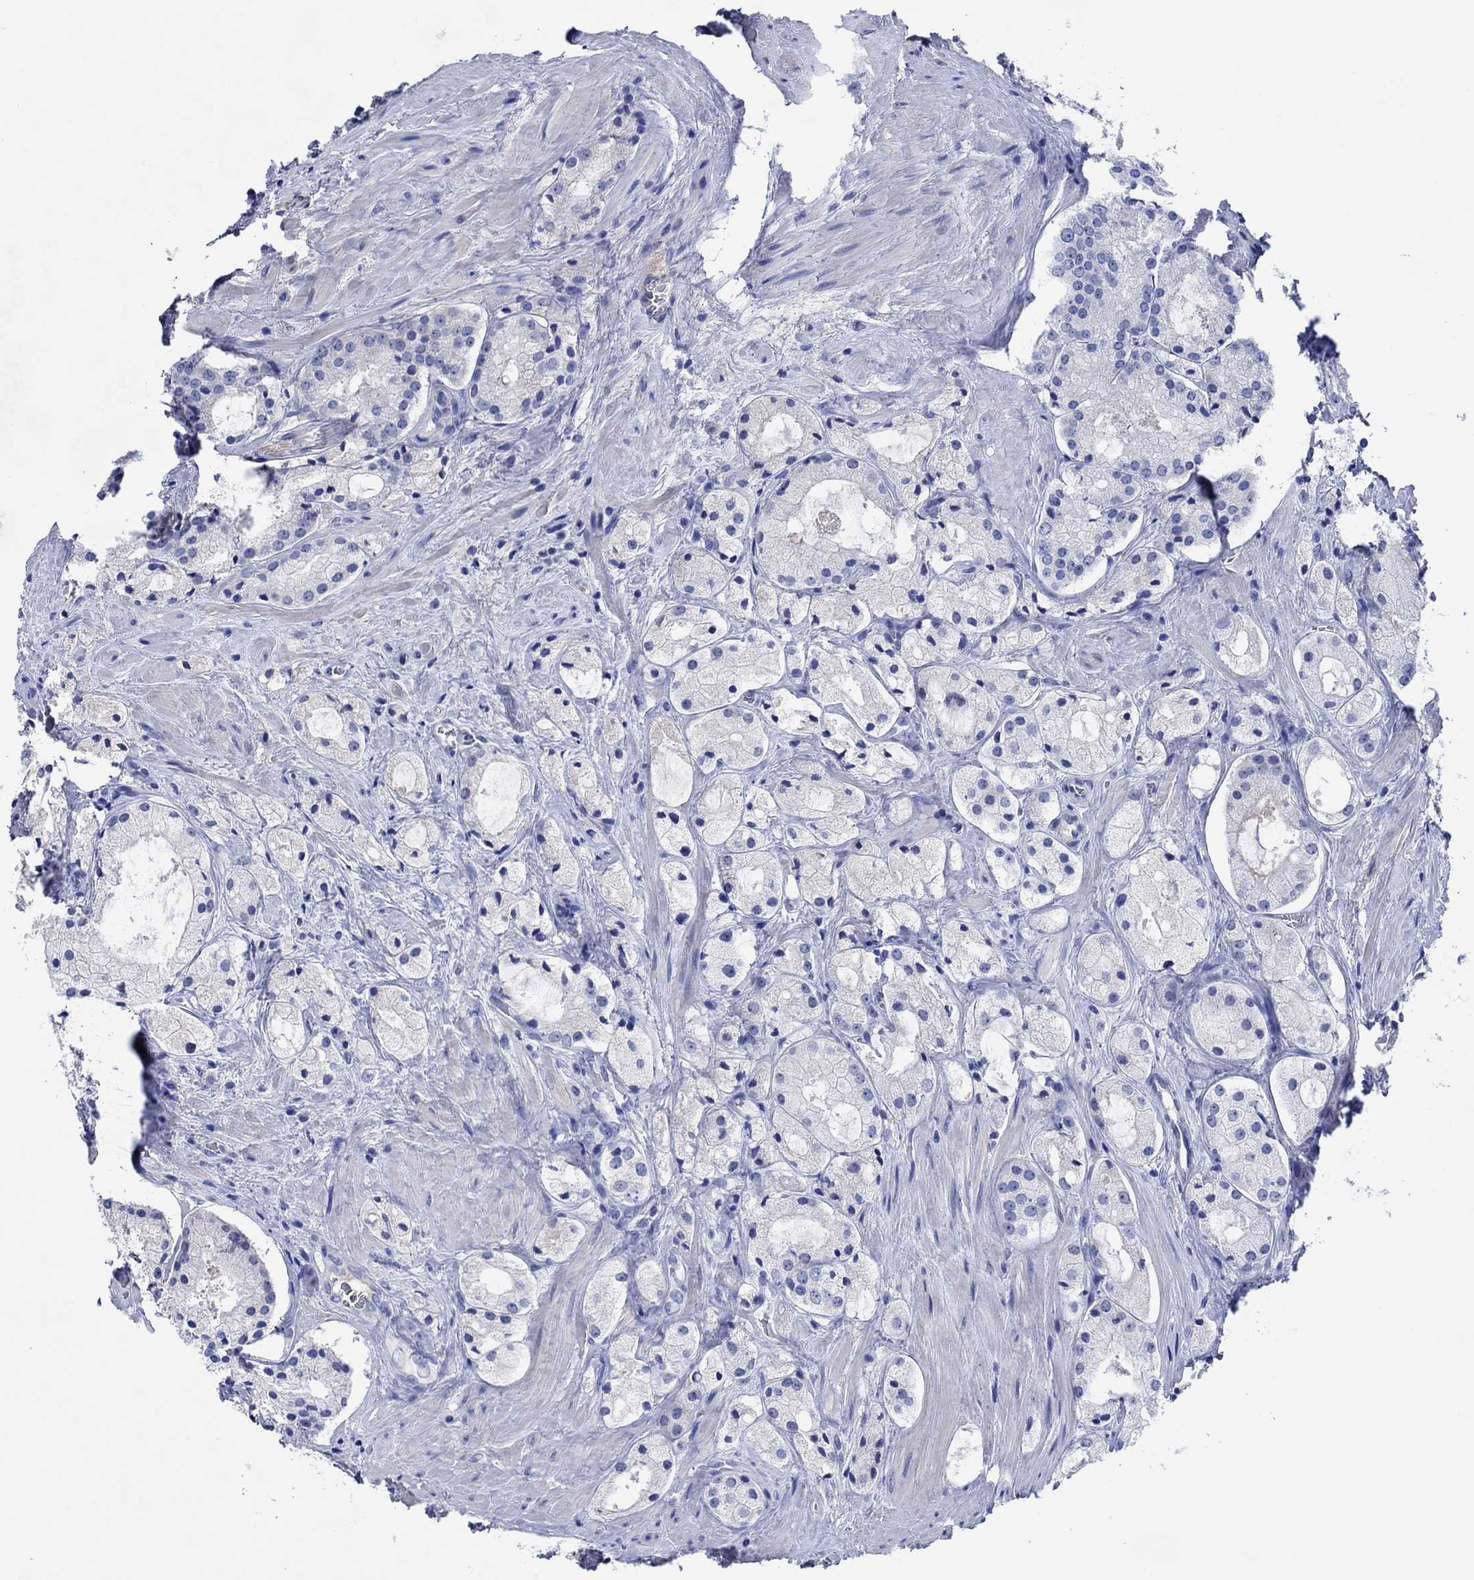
{"staining": {"intensity": "negative", "quantity": "none", "location": "none"}, "tissue": "prostate cancer", "cell_type": "Tumor cells", "image_type": "cancer", "snomed": [{"axis": "morphology", "description": "Adenocarcinoma, NOS"}, {"axis": "morphology", "description": "Adenocarcinoma, High grade"}, {"axis": "topography", "description": "Prostate"}], "caption": "Immunohistochemical staining of prostate cancer (adenocarcinoma) shows no significant staining in tumor cells.", "gene": "CPNE6", "patient": {"sex": "male", "age": 64}}